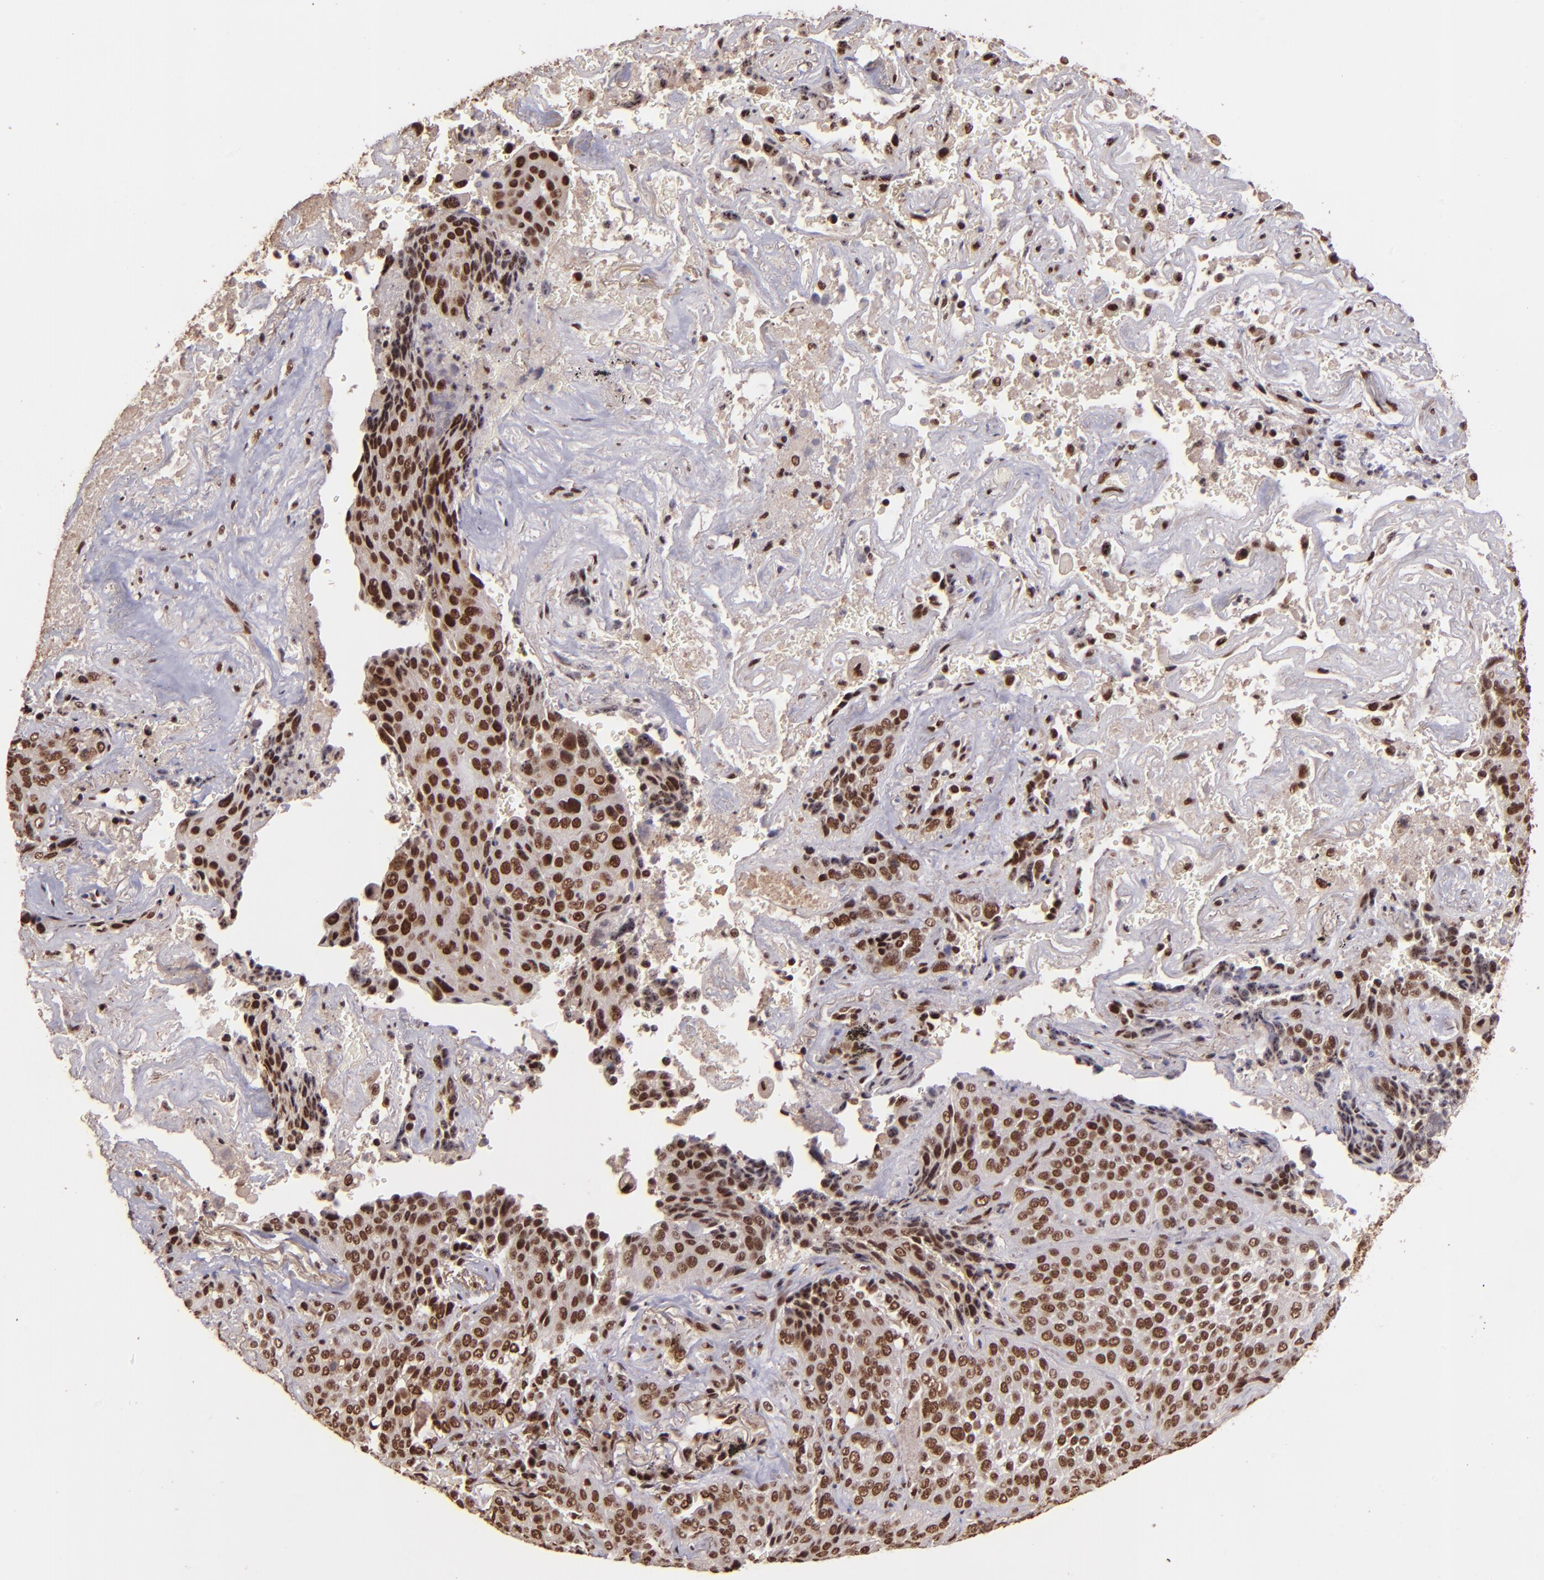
{"staining": {"intensity": "strong", "quantity": ">75%", "location": "nuclear"}, "tissue": "lung cancer", "cell_type": "Tumor cells", "image_type": "cancer", "snomed": [{"axis": "morphology", "description": "Squamous cell carcinoma, NOS"}, {"axis": "topography", "description": "Lung"}], "caption": "Protein staining of squamous cell carcinoma (lung) tissue displays strong nuclear expression in about >75% of tumor cells.", "gene": "PQBP1", "patient": {"sex": "male", "age": 54}}